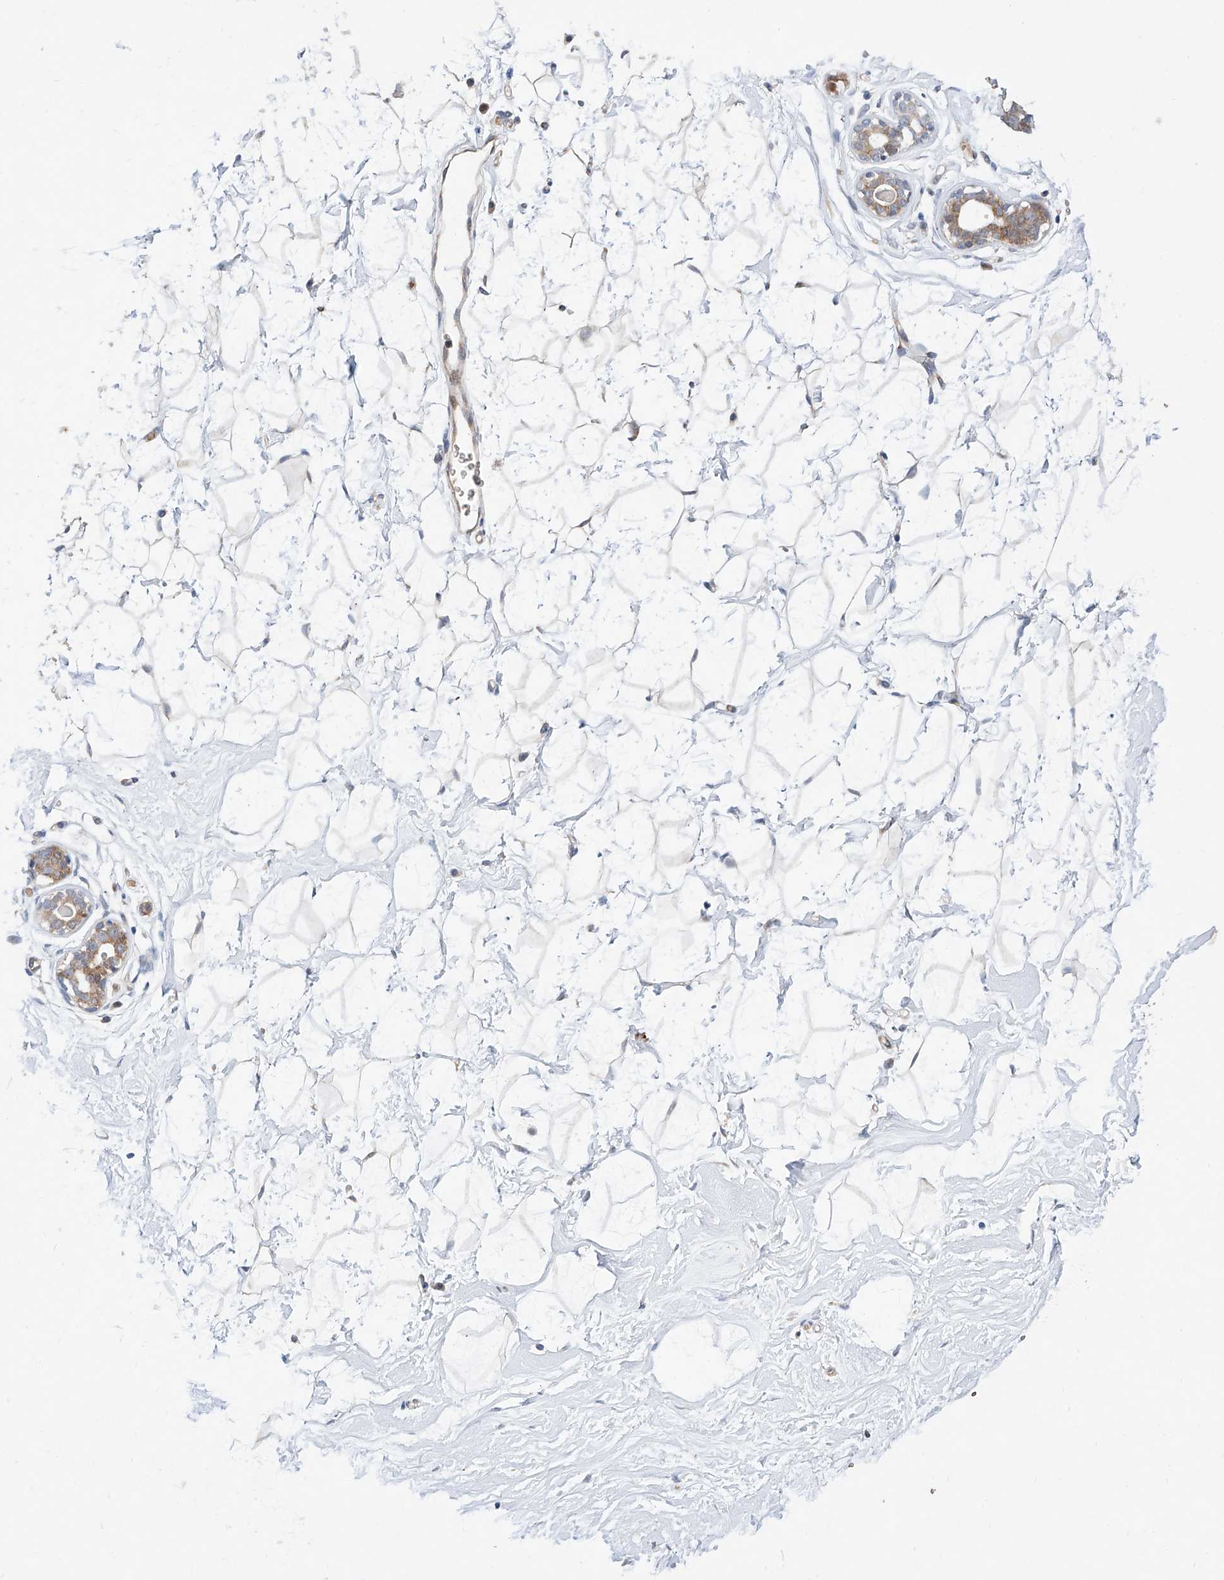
{"staining": {"intensity": "negative", "quantity": "none", "location": "none"}, "tissue": "breast", "cell_type": "Adipocytes", "image_type": "normal", "snomed": [{"axis": "morphology", "description": "Normal tissue, NOS"}, {"axis": "morphology", "description": "Adenoma, NOS"}, {"axis": "topography", "description": "Breast"}], "caption": "Micrograph shows no protein staining in adipocytes of normal breast. (DAB IHC visualized using brightfield microscopy, high magnification).", "gene": "FUCA2", "patient": {"sex": "female", "age": 23}}